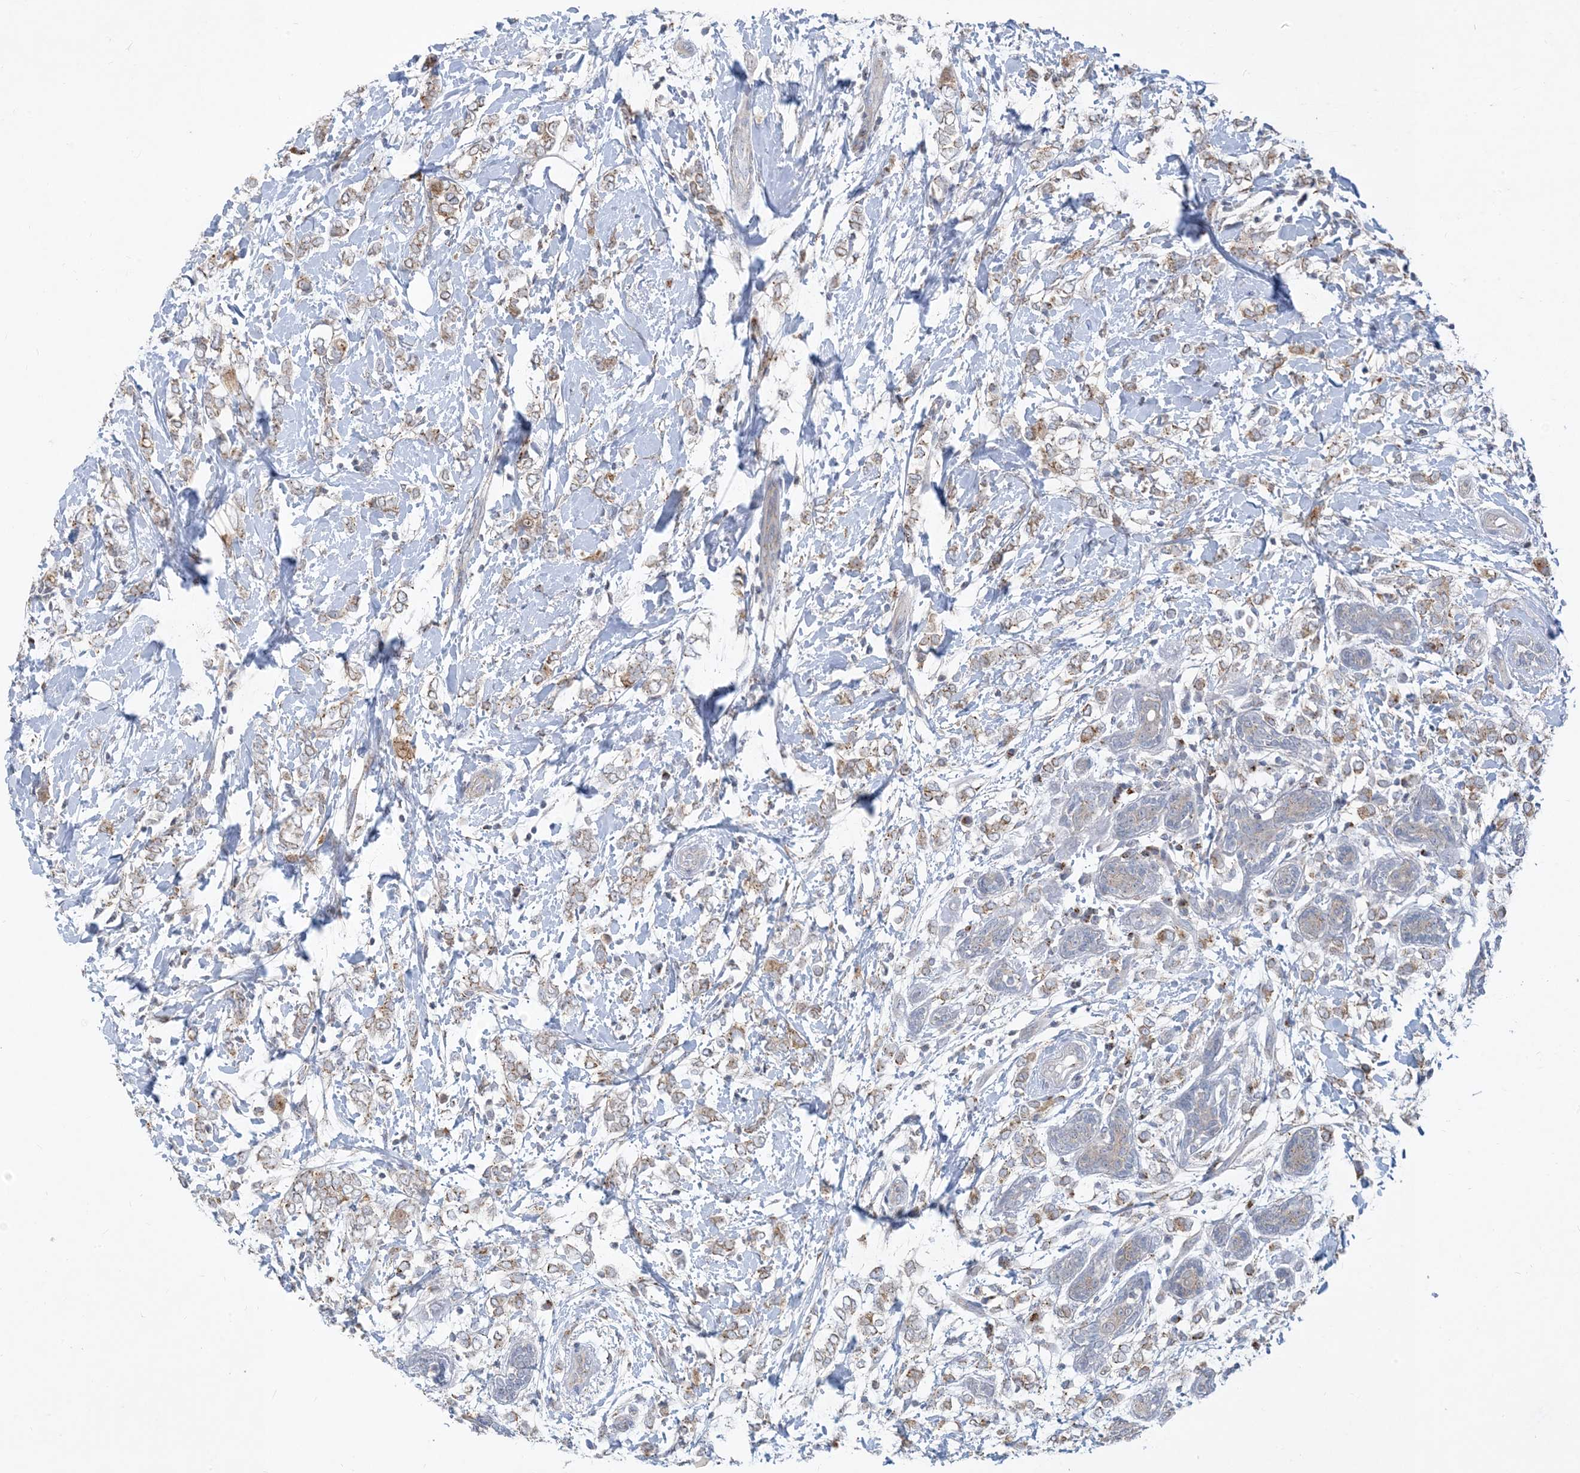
{"staining": {"intensity": "moderate", "quantity": ">75%", "location": "cytoplasmic/membranous"}, "tissue": "breast cancer", "cell_type": "Tumor cells", "image_type": "cancer", "snomed": [{"axis": "morphology", "description": "Normal tissue, NOS"}, {"axis": "morphology", "description": "Lobular carcinoma"}, {"axis": "topography", "description": "Breast"}], "caption": "Protein positivity by immunohistochemistry (IHC) displays moderate cytoplasmic/membranous positivity in about >75% of tumor cells in breast cancer. (Brightfield microscopy of DAB IHC at high magnification).", "gene": "CCDC14", "patient": {"sex": "female", "age": 47}}